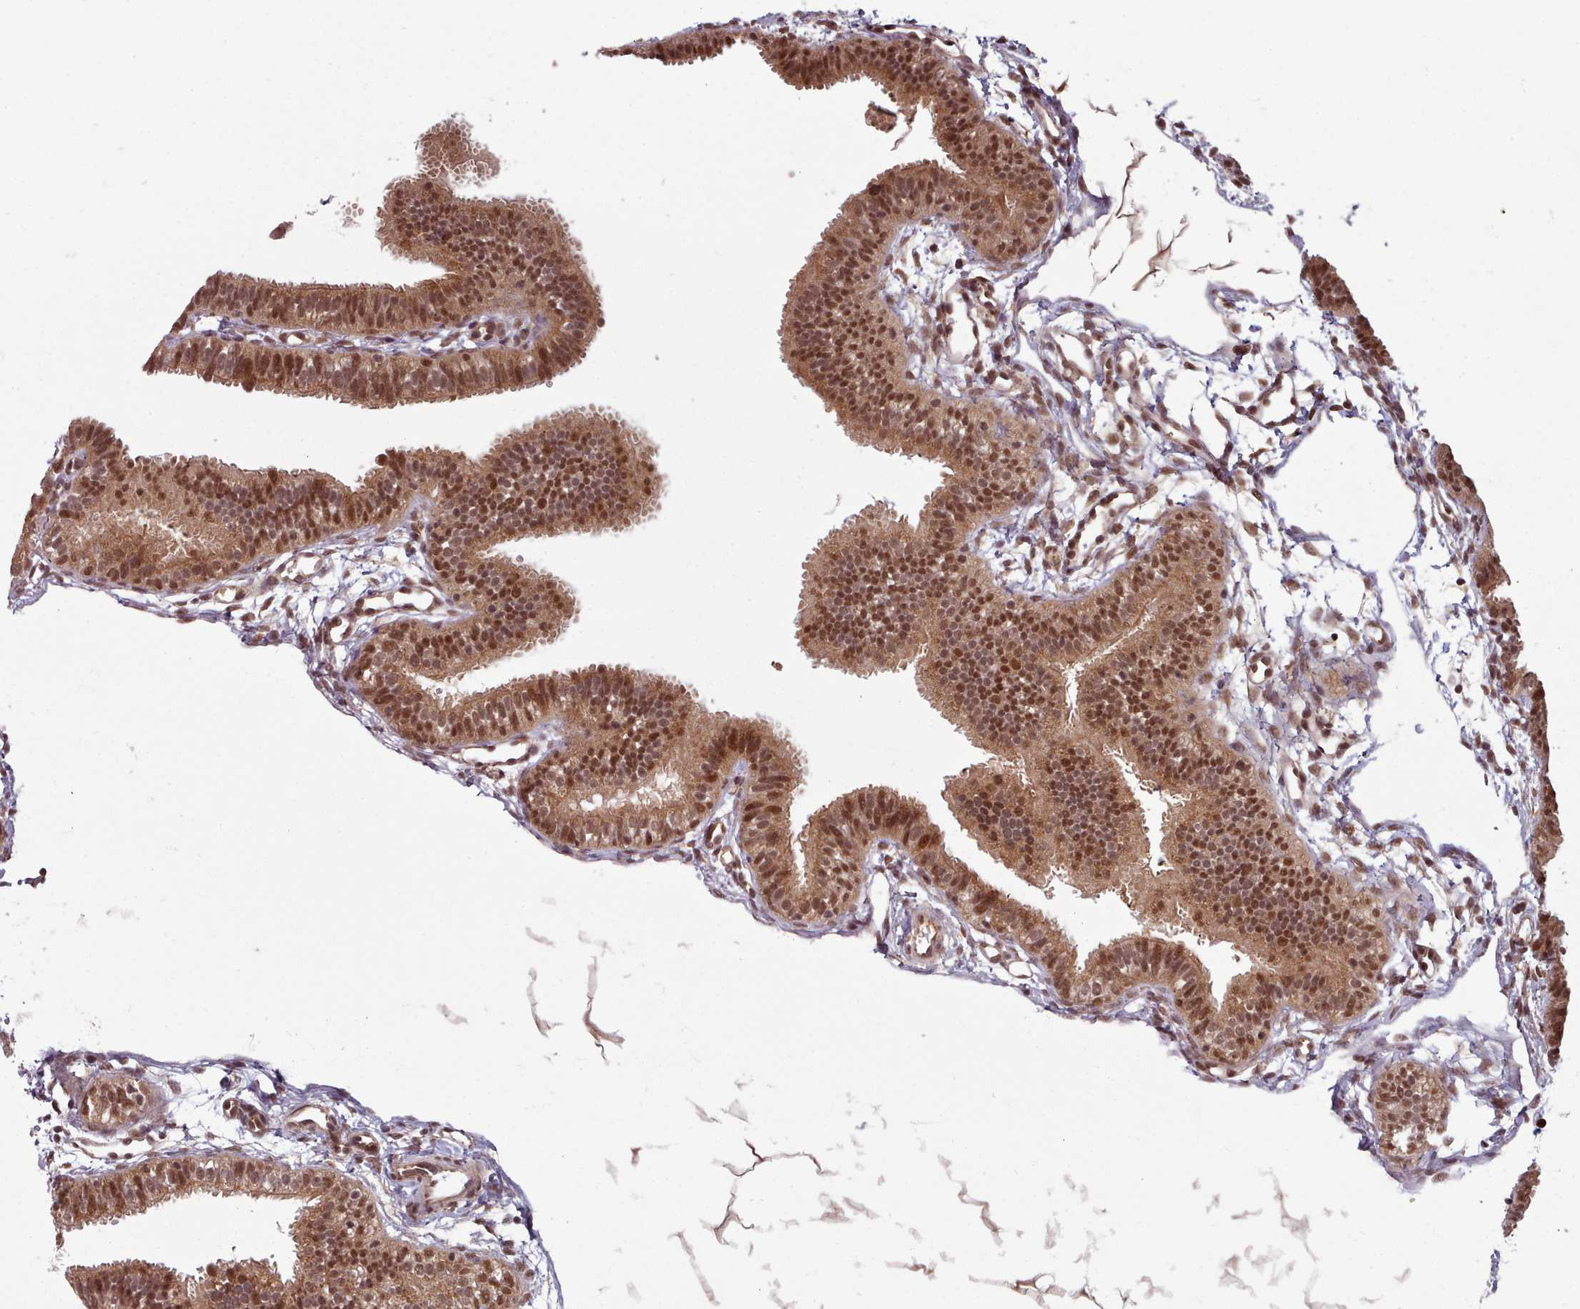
{"staining": {"intensity": "moderate", "quantity": ">75%", "location": "cytoplasmic/membranous,nuclear"}, "tissue": "fallopian tube", "cell_type": "Glandular cells", "image_type": "normal", "snomed": [{"axis": "morphology", "description": "Normal tissue, NOS"}, {"axis": "topography", "description": "Fallopian tube"}], "caption": "Immunohistochemical staining of unremarkable fallopian tube exhibits >75% levels of moderate cytoplasmic/membranous,nuclear protein staining in approximately >75% of glandular cells. Nuclei are stained in blue.", "gene": "DHX8", "patient": {"sex": "female", "age": 35}}